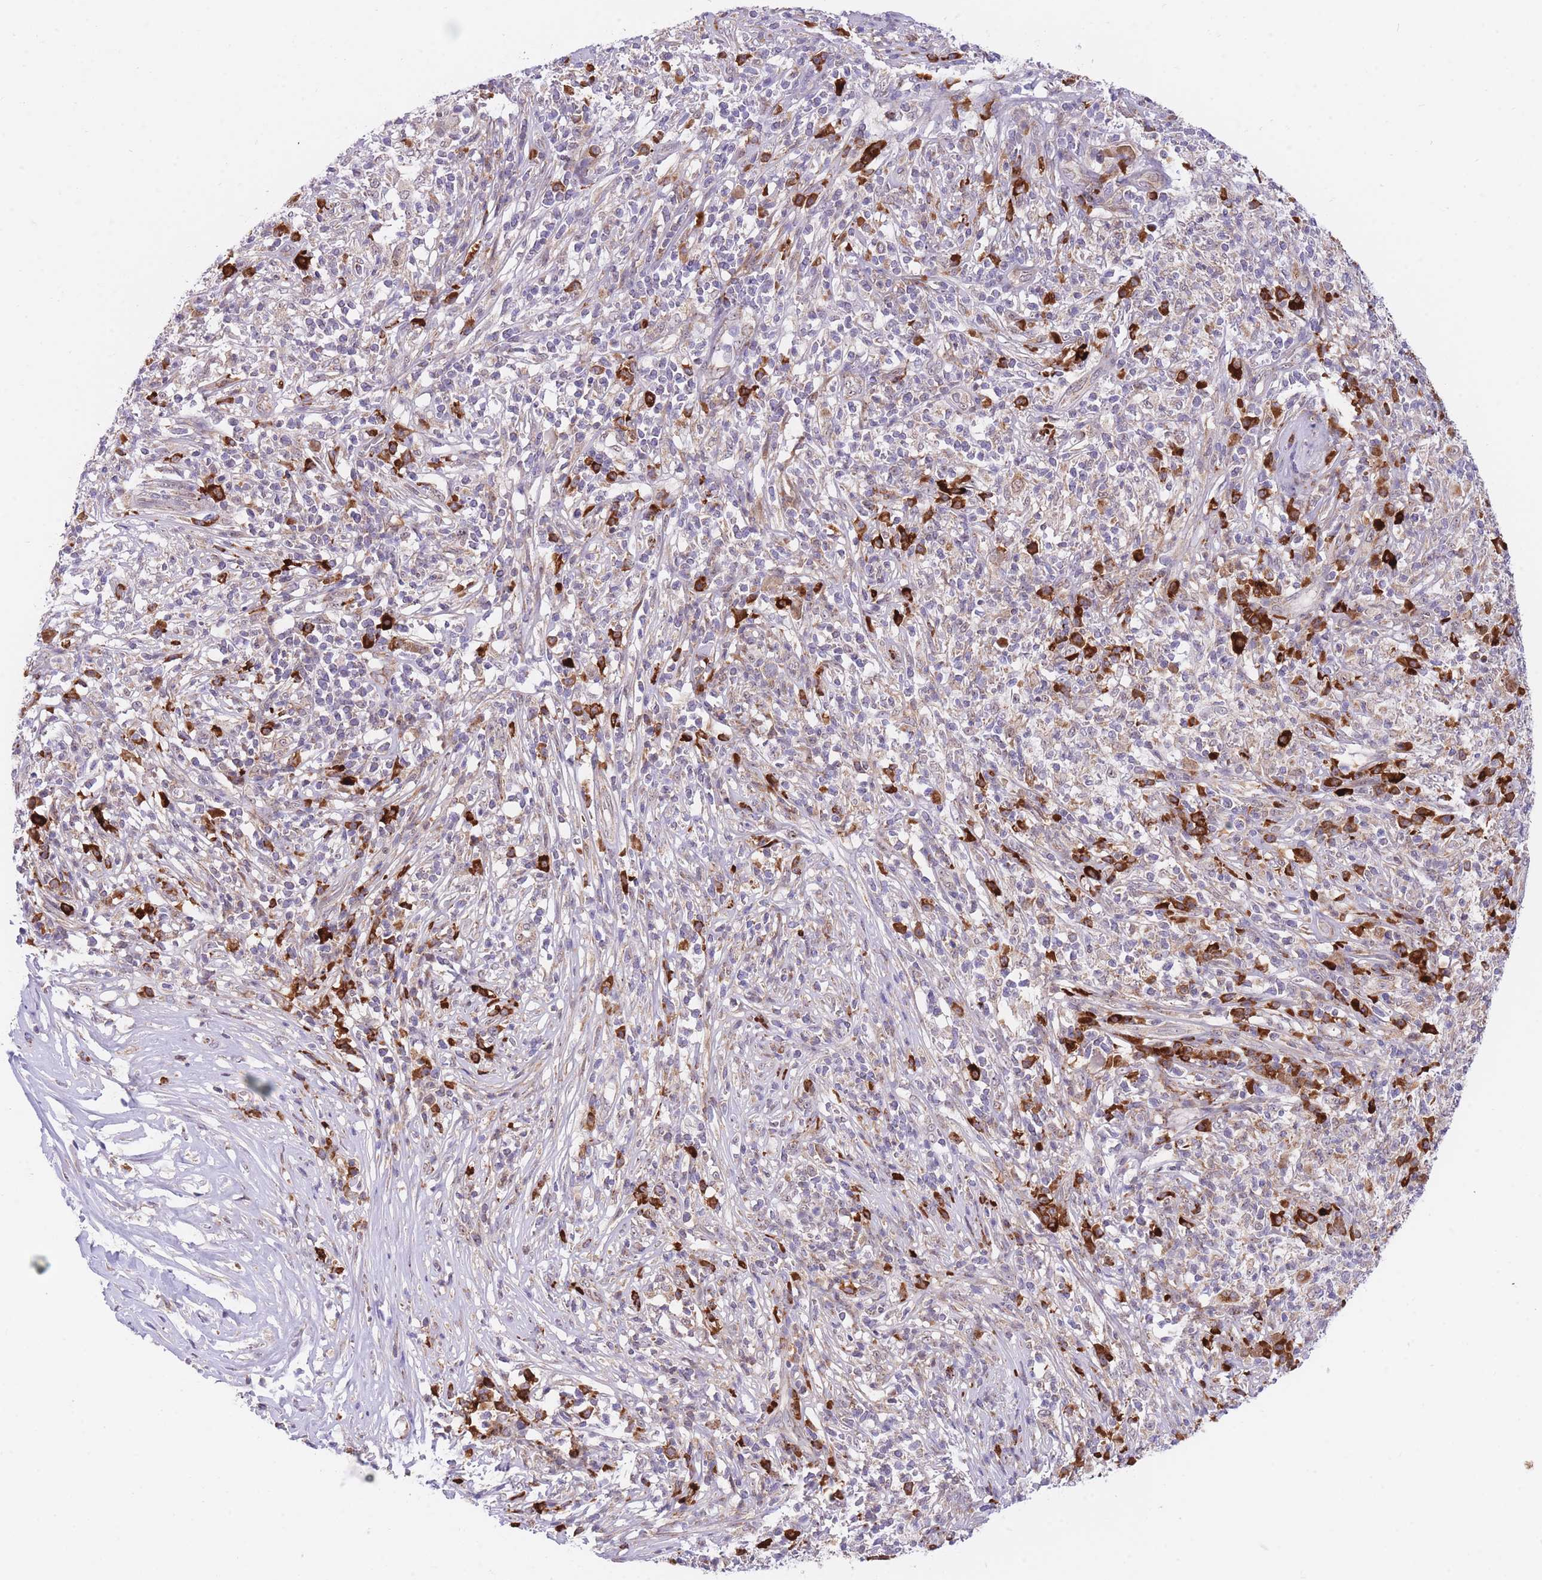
{"staining": {"intensity": "strong", "quantity": ">75%", "location": "cytoplasmic/membranous"}, "tissue": "melanoma", "cell_type": "Tumor cells", "image_type": "cancer", "snomed": [{"axis": "morphology", "description": "Malignant melanoma, NOS"}, {"axis": "topography", "description": "Skin"}], "caption": "Protein expression analysis of malignant melanoma shows strong cytoplasmic/membranous staining in about >75% of tumor cells.", "gene": "EXOSC8", "patient": {"sex": "male", "age": 66}}